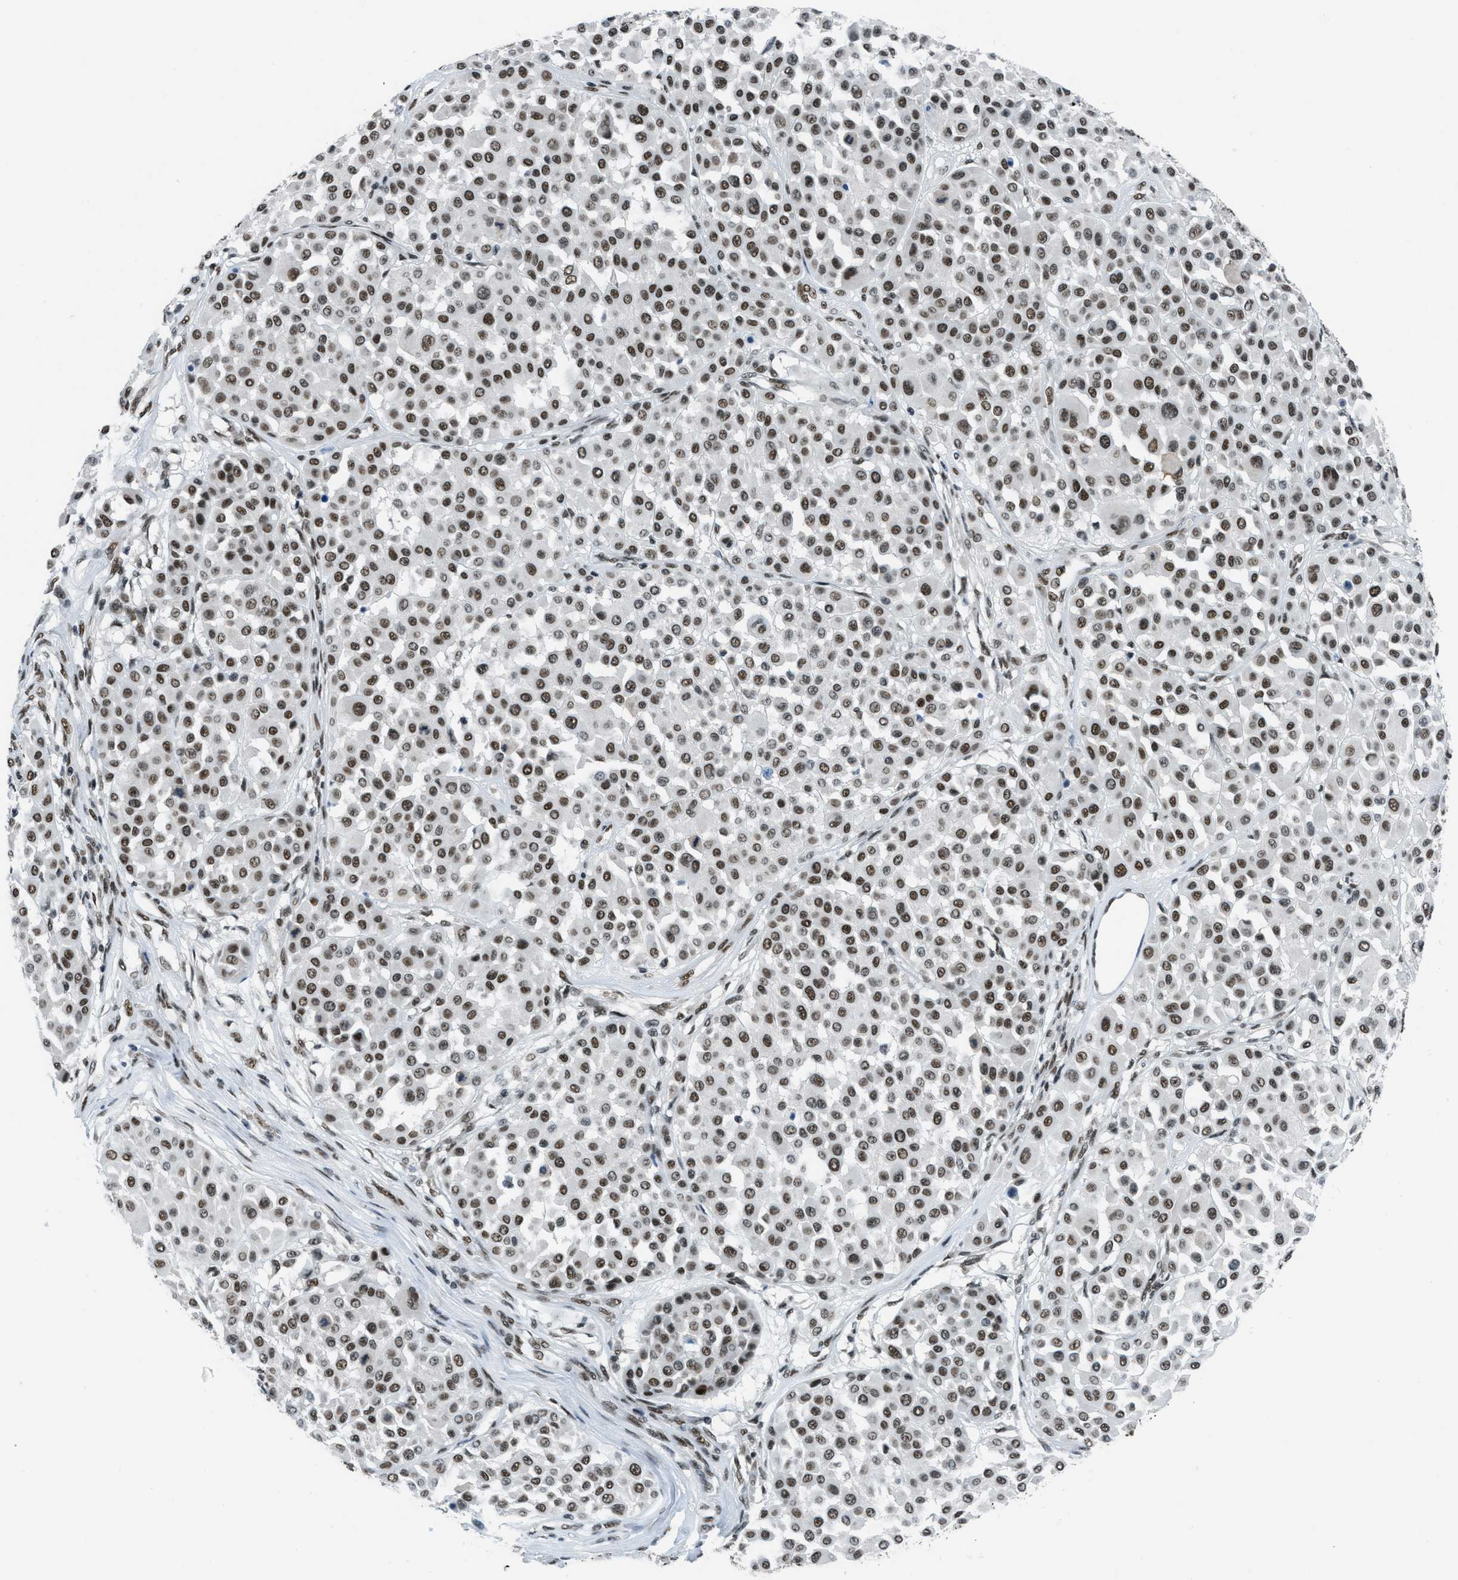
{"staining": {"intensity": "moderate", "quantity": ">75%", "location": "nuclear"}, "tissue": "melanoma", "cell_type": "Tumor cells", "image_type": "cancer", "snomed": [{"axis": "morphology", "description": "Malignant melanoma, Metastatic site"}, {"axis": "topography", "description": "Soft tissue"}], "caption": "A brown stain labels moderate nuclear expression of a protein in malignant melanoma (metastatic site) tumor cells. (DAB IHC, brown staining for protein, blue staining for nuclei).", "gene": "GATAD2B", "patient": {"sex": "male", "age": 41}}